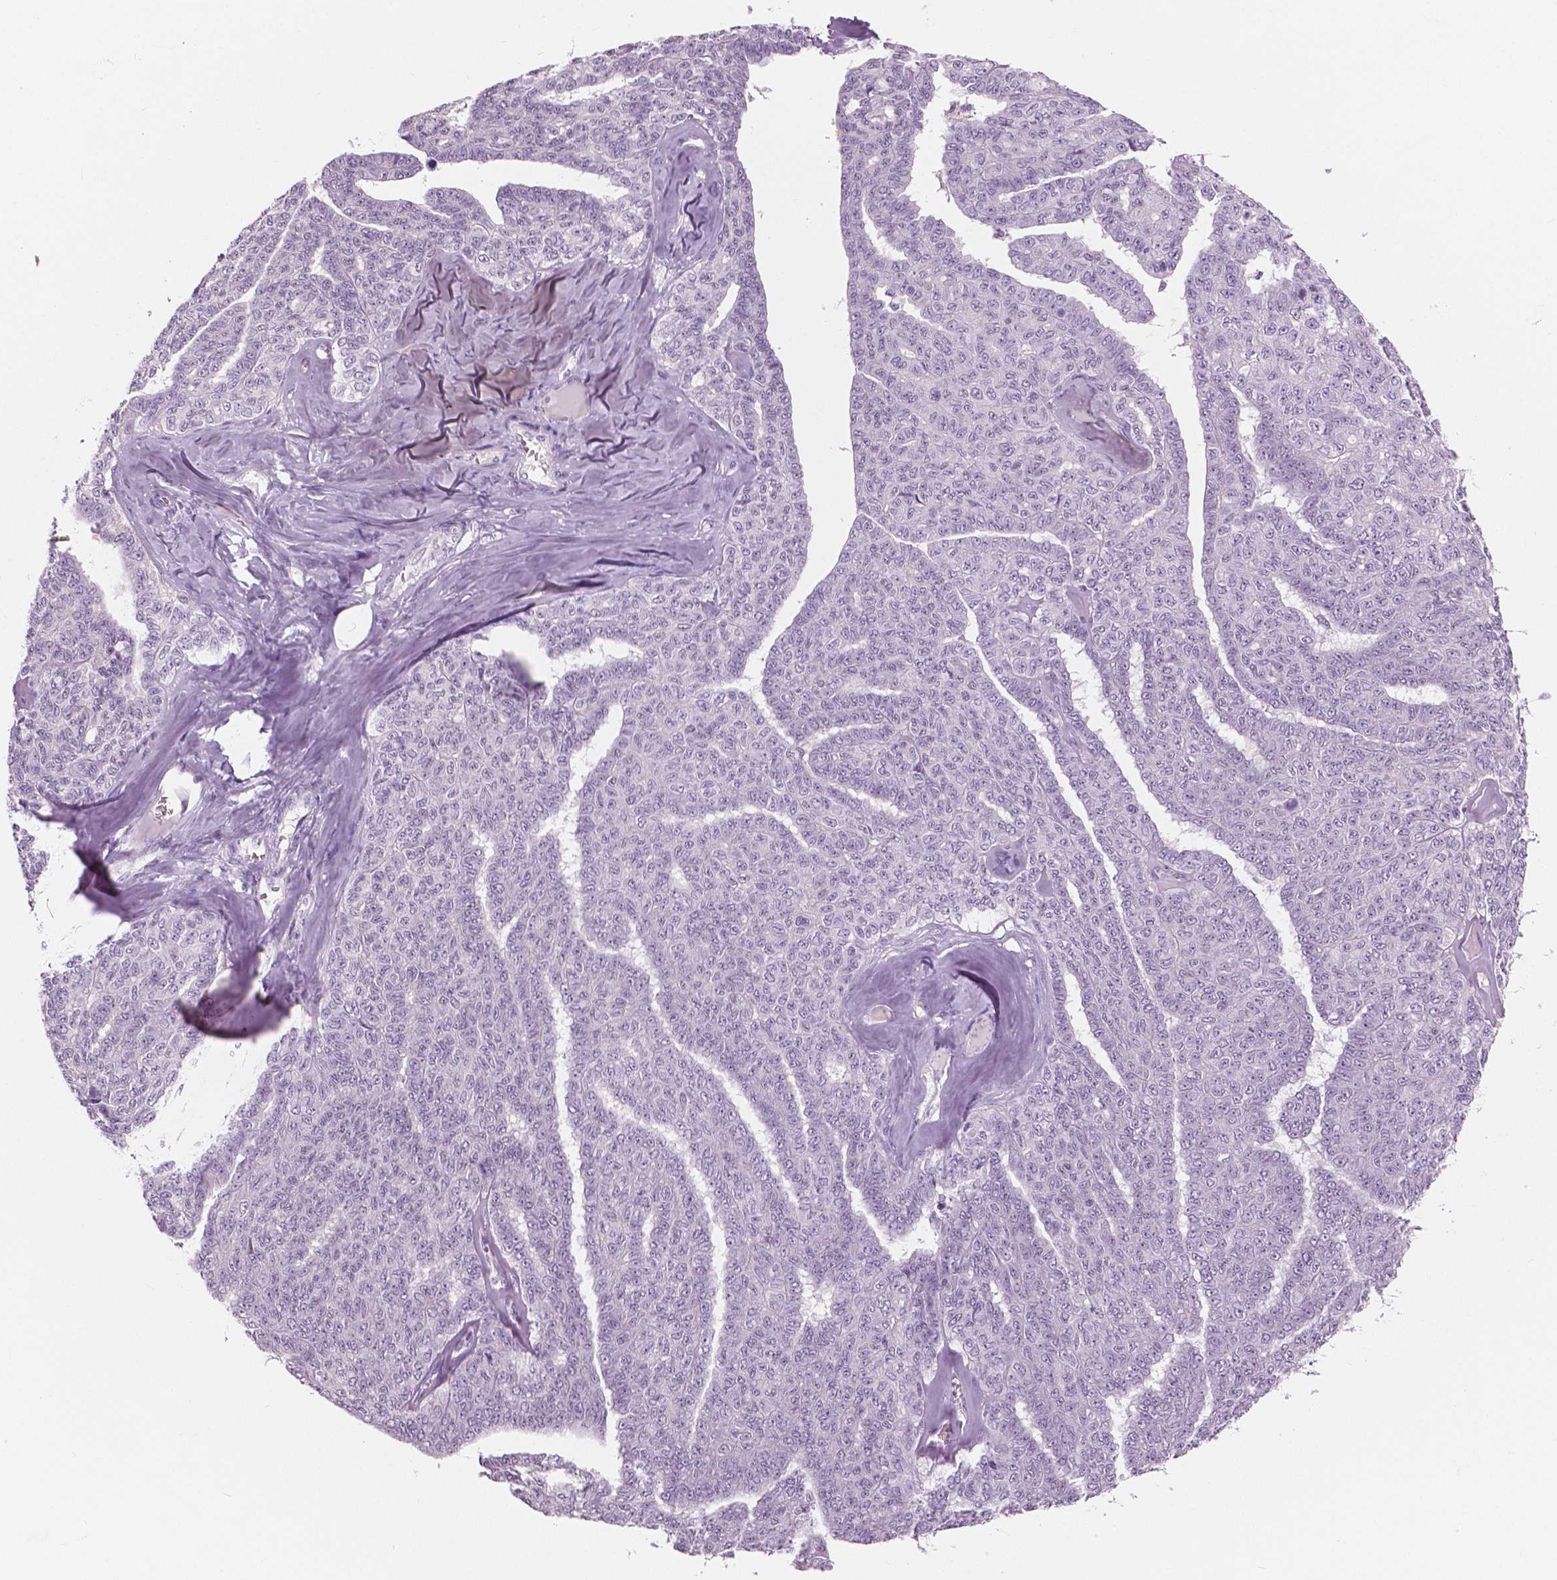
{"staining": {"intensity": "negative", "quantity": "none", "location": "none"}, "tissue": "ovarian cancer", "cell_type": "Tumor cells", "image_type": "cancer", "snomed": [{"axis": "morphology", "description": "Cystadenocarcinoma, serous, NOS"}, {"axis": "topography", "description": "Ovary"}], "caption": "Immunohistochemical staining of human ovarian cancer displays no significant staining in tumor cells.", "gene": "GALM", "patient": {"sex": "female", "age": 71}}